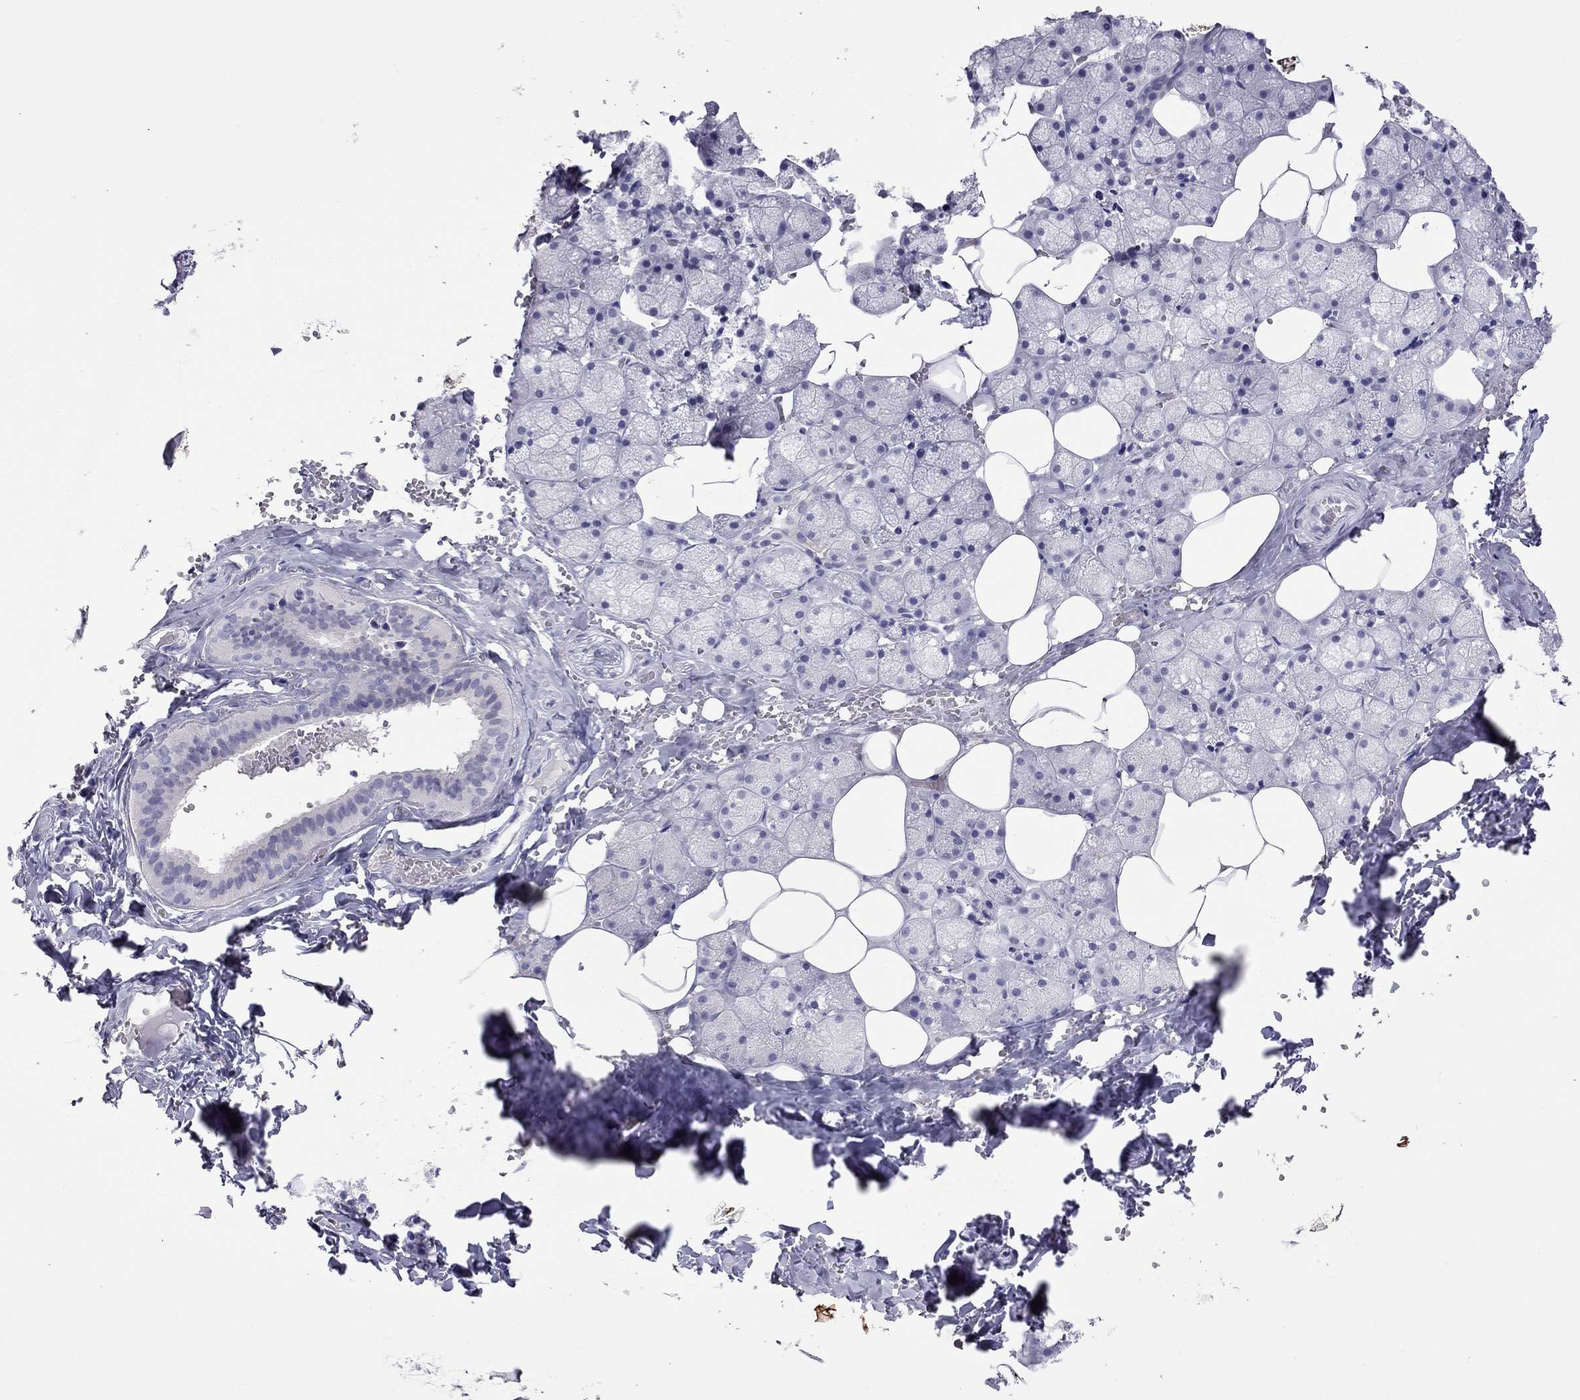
{"staining": {"intensity": "negative", "quantity": "none", "location": "none"}, "tissue": "salivary gland", "cell_type": "Glandular cells", "image_type": "normal", "snomed": [{"axis": "morphology", "description": "Normal tissue, NOS"}, {"axis": "topography", "description": "Salivary gland"}], "caption": "The micrograph demonstrates no significant positivity in glandular cells of salivary gland. (Stains: DAB (3,3'-diaminobenzidine) IHC with hematoxylin counter stain, Microscopy: brightfield microscopy at high magnification).", "gene": "CHRNB3", "patient": {"sex": "male", "age": 38}}